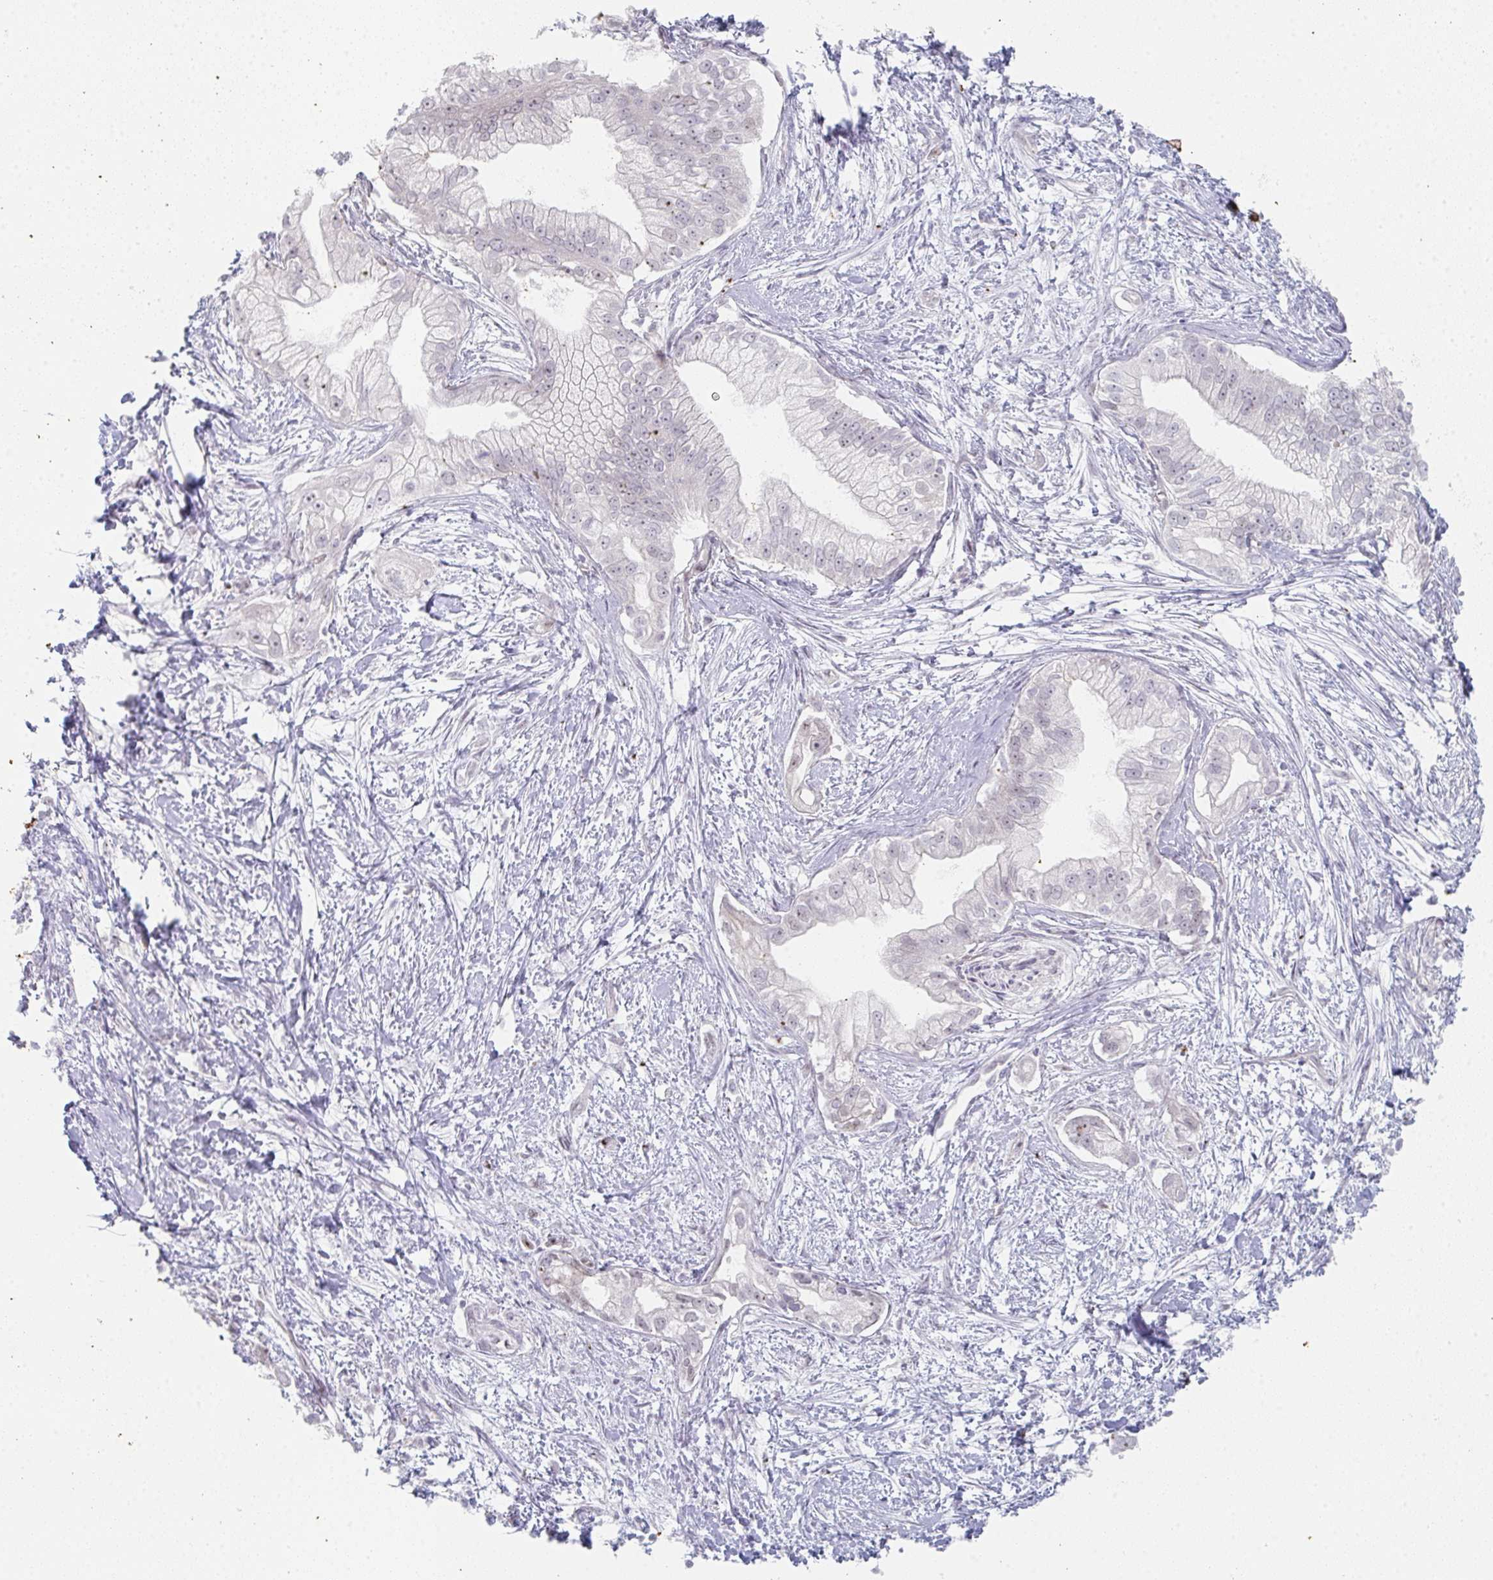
{"staining": {"intensity": "negative", "quantity": "none", "location": "none"}, "tissue": "pancreatic cancer", "cell_type": "Tumor cells", "image_type": "cancer", "snomed": [{"axis": "morphology", "description": "Adenocarcinoma, NOS"}, {"axis": "topography", "description": "Pancreas"}], "caption": "This micrograph is of adenocarcinoma (pancreatic) stained with IHC to label a protein in brown with the nuclei are counter-stained blue. There is no expression in tumor cells.", "gene": "POU2AF2", "patient": {"sex": "male", "age": 70}}